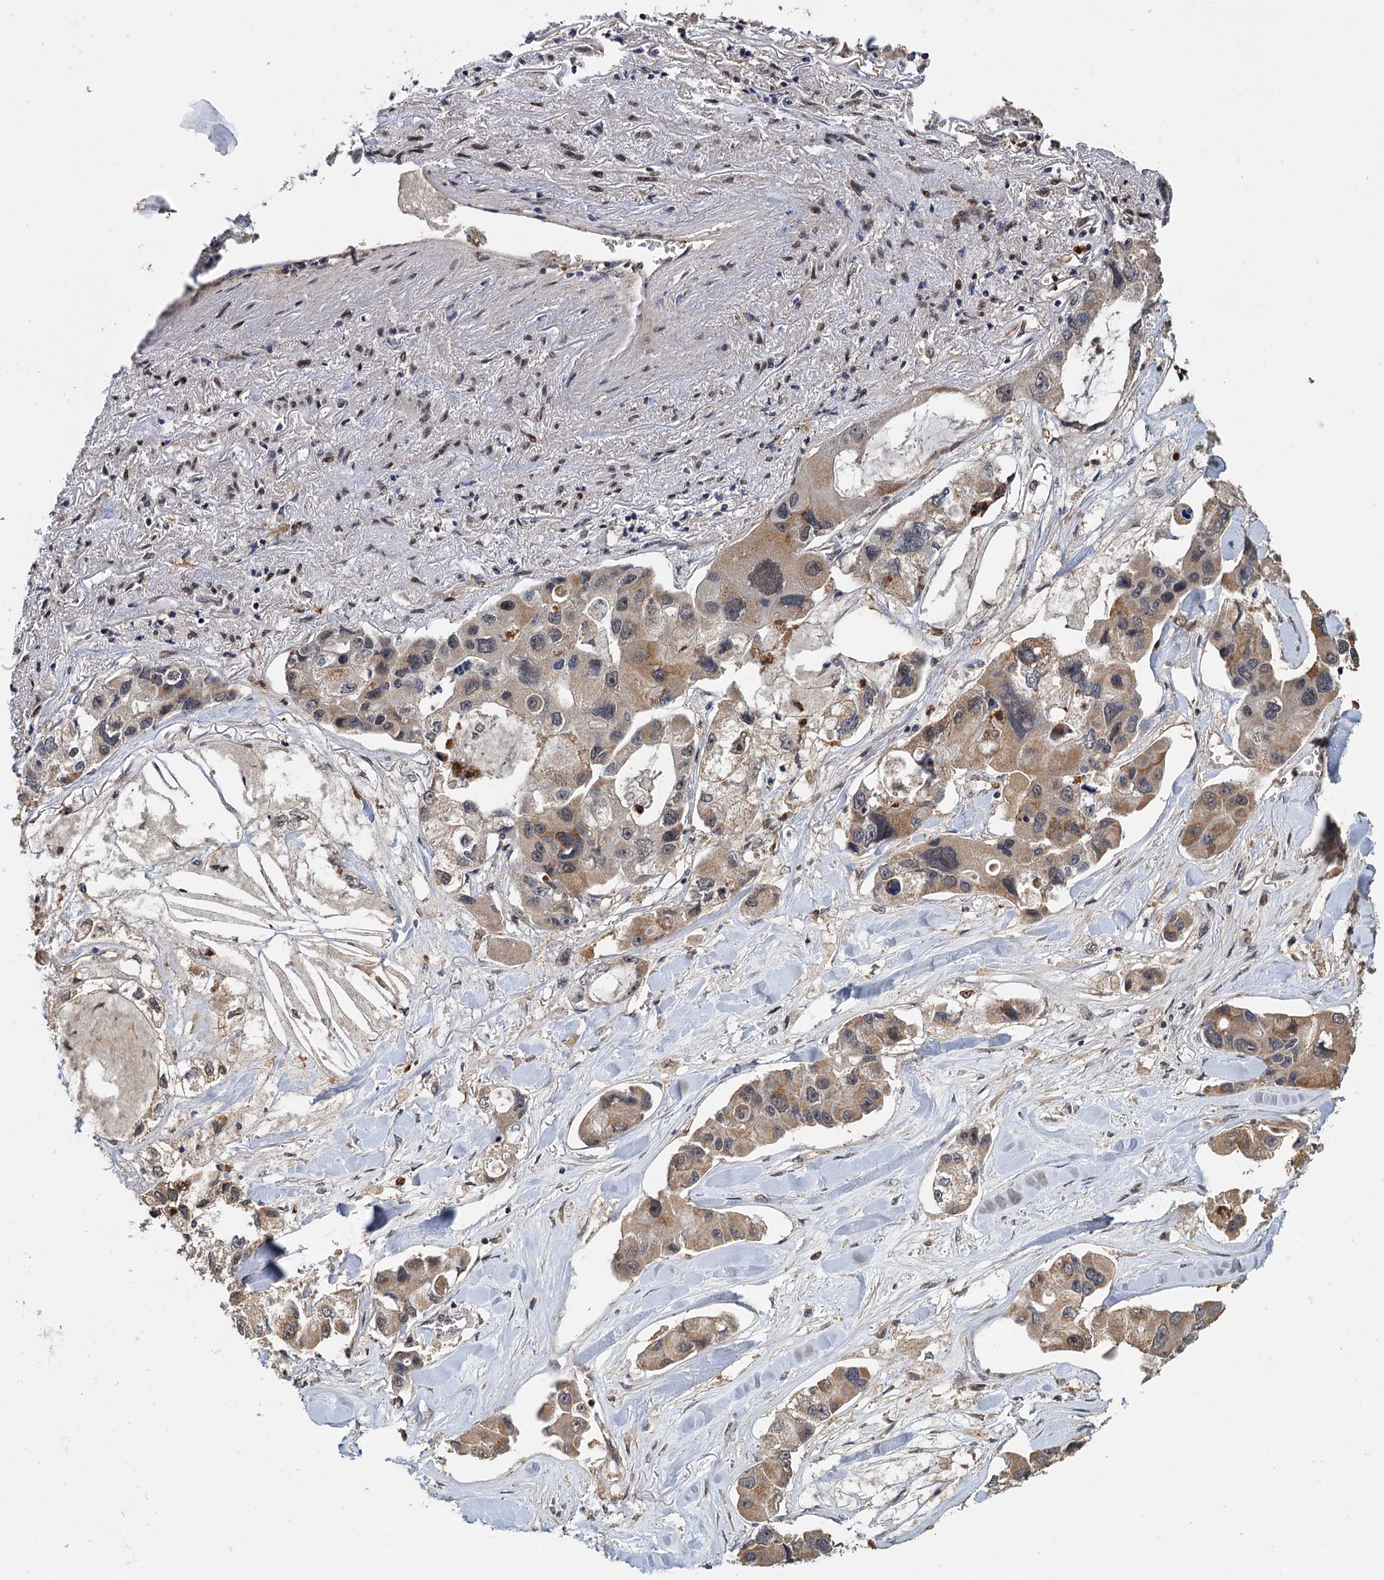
{"staining": {"intensity": "moderate", "quantity": "<25%", "location": "cytoplasmic/membranous,nuclear"}, "tissue": "lung cancer", "cell_type": "Tumor cells", "image_type": "cancer", "snomed": [{"axis": "morphology", "description": "Adenocarcinoma, NOS"}, {"axis": "topography", "description": "Lung"}], "caption": "Moderate cytoplasmic/membranous and nuclear protein positivity is present in approximately <25% of tumor cells in adenocarcinoma (lung).", "gene": "KANSL2", "patient": {"sex": "female", "age": 54}}